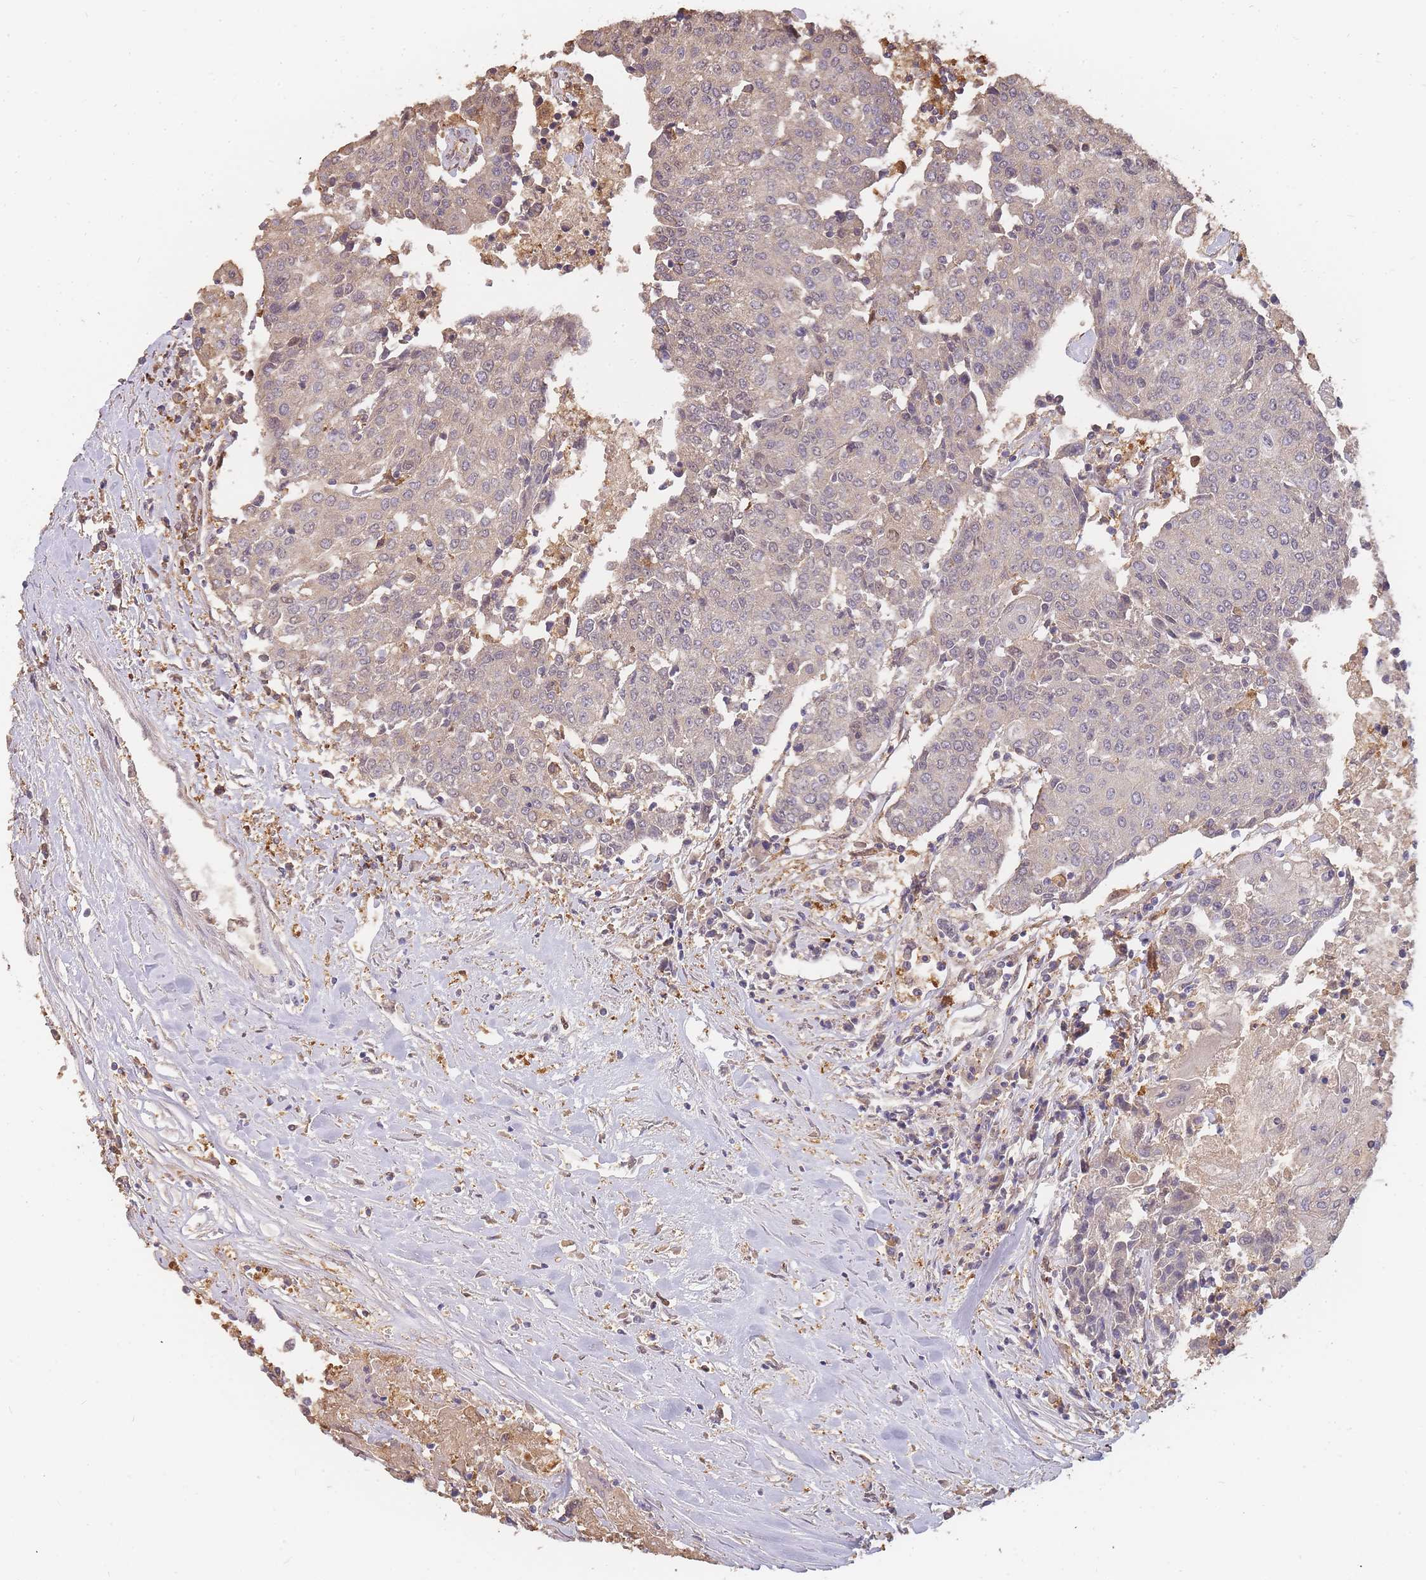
{"staining": {"intensity": "negative", "quantity": "none", "location": "none"}, "tissue": "urothelial cancer", "cell_type": "Tumor cells", "image_type": "cancer", "snomed": [{"axis": "morphology", "description": "Urothelial carcinoma, High grade"}, {"axis": "topography", "description": "Urinary bladder"}], "caption": "This is an IHC image of human urothelial cancer. There is no expression in tumor cells.", "gene": "CDKN2AIPNL", "patient": {"sex": "female", "age": 85}}